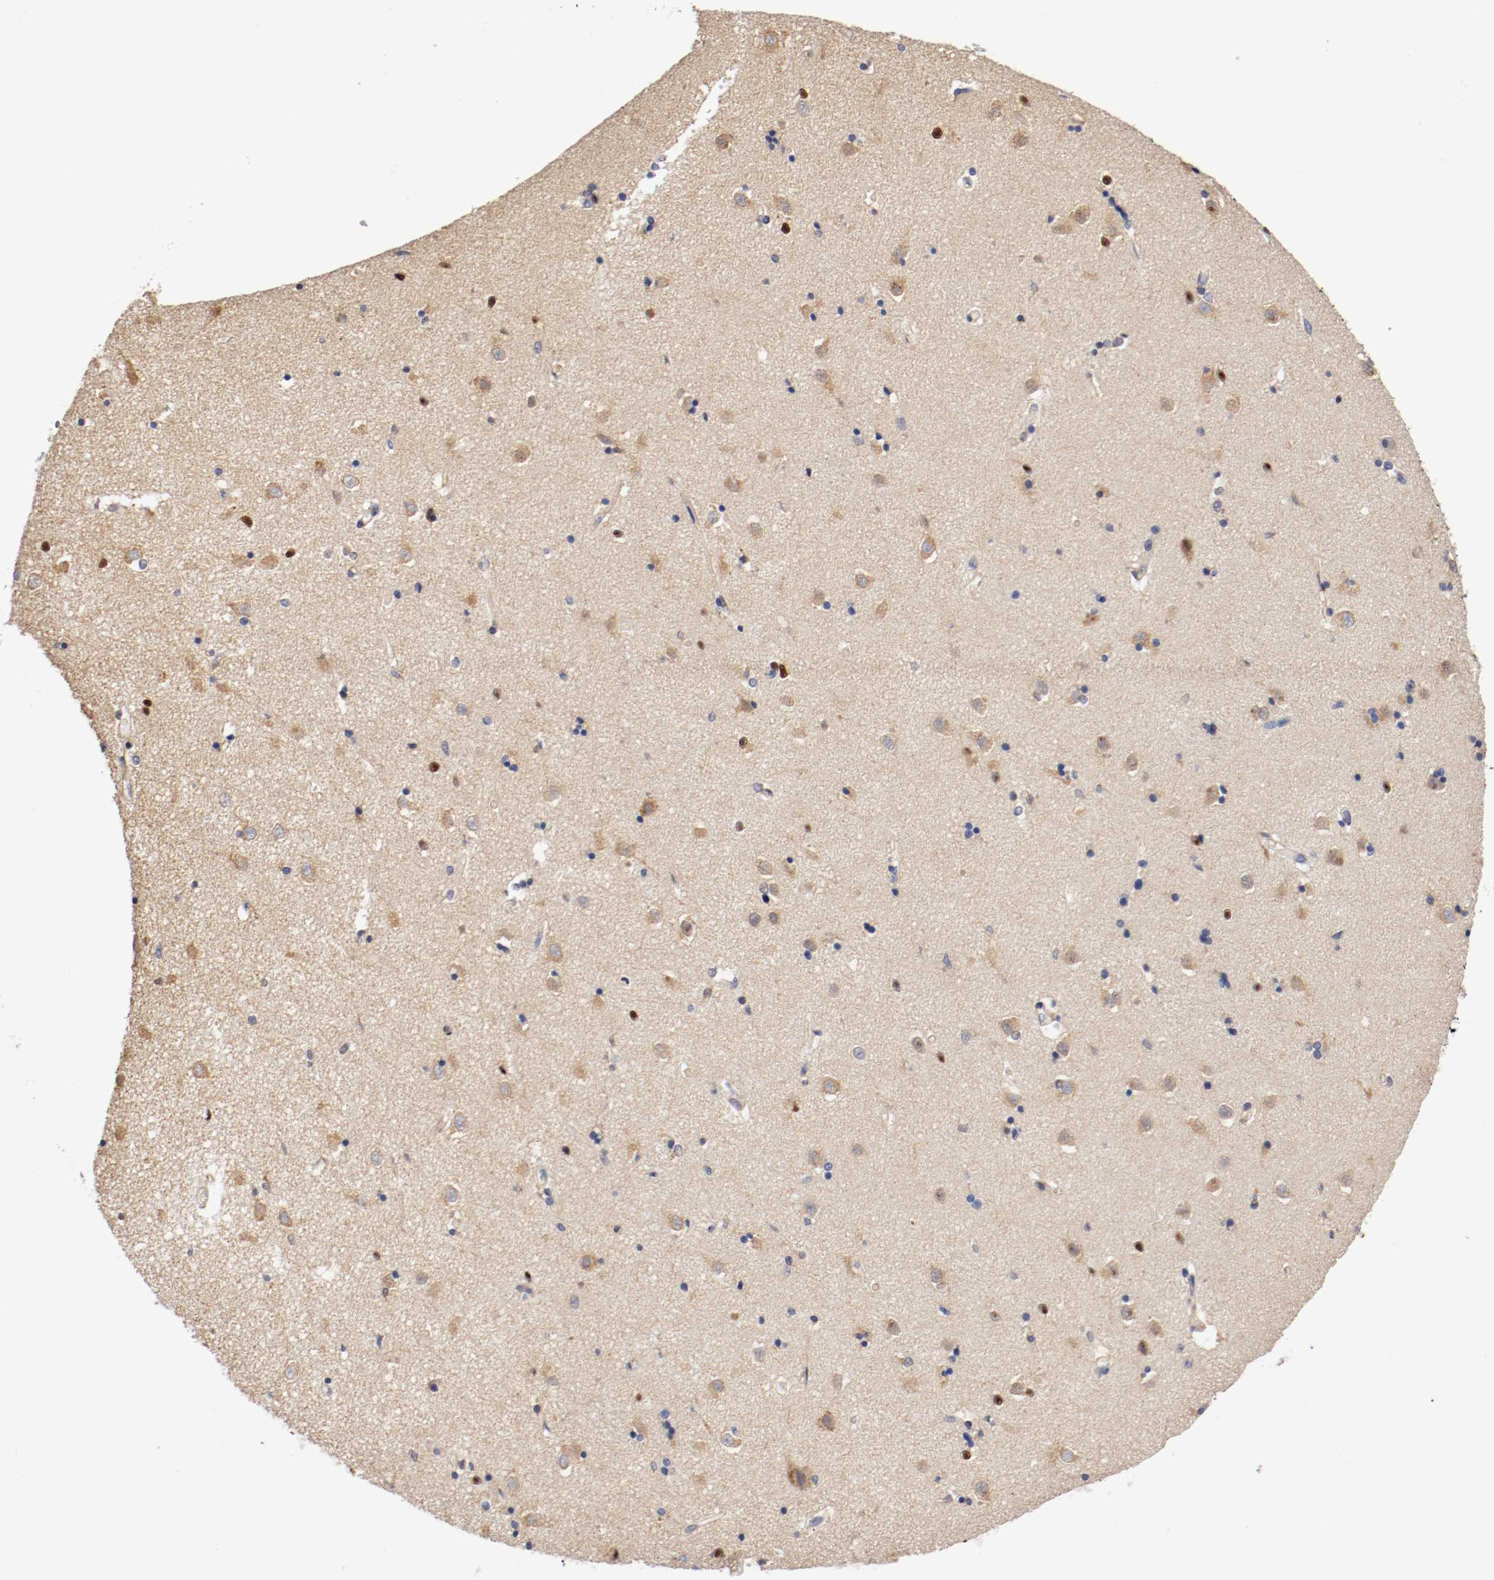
{"staining": {"intensity": "weak", "quantity": ">75%", "location": "cytoplasmic/membranous"}, "tissue": "caudate", "cell_type": "Glial cells", "image_type": "normal", "snomed": [{"axis": "morphology", "description": "Normal tissue, NOS"}, {"axis": "topography", "description": "Lateral ventricle wall"}], "caption": "Immunohistochemical staining of unremarkable caudate displays weak cytoplasmic/membranous protein expression in approximately >75% of glial cells.", "gene": "TNFSF12", "patient": {"sex": "female", "age": 54}}